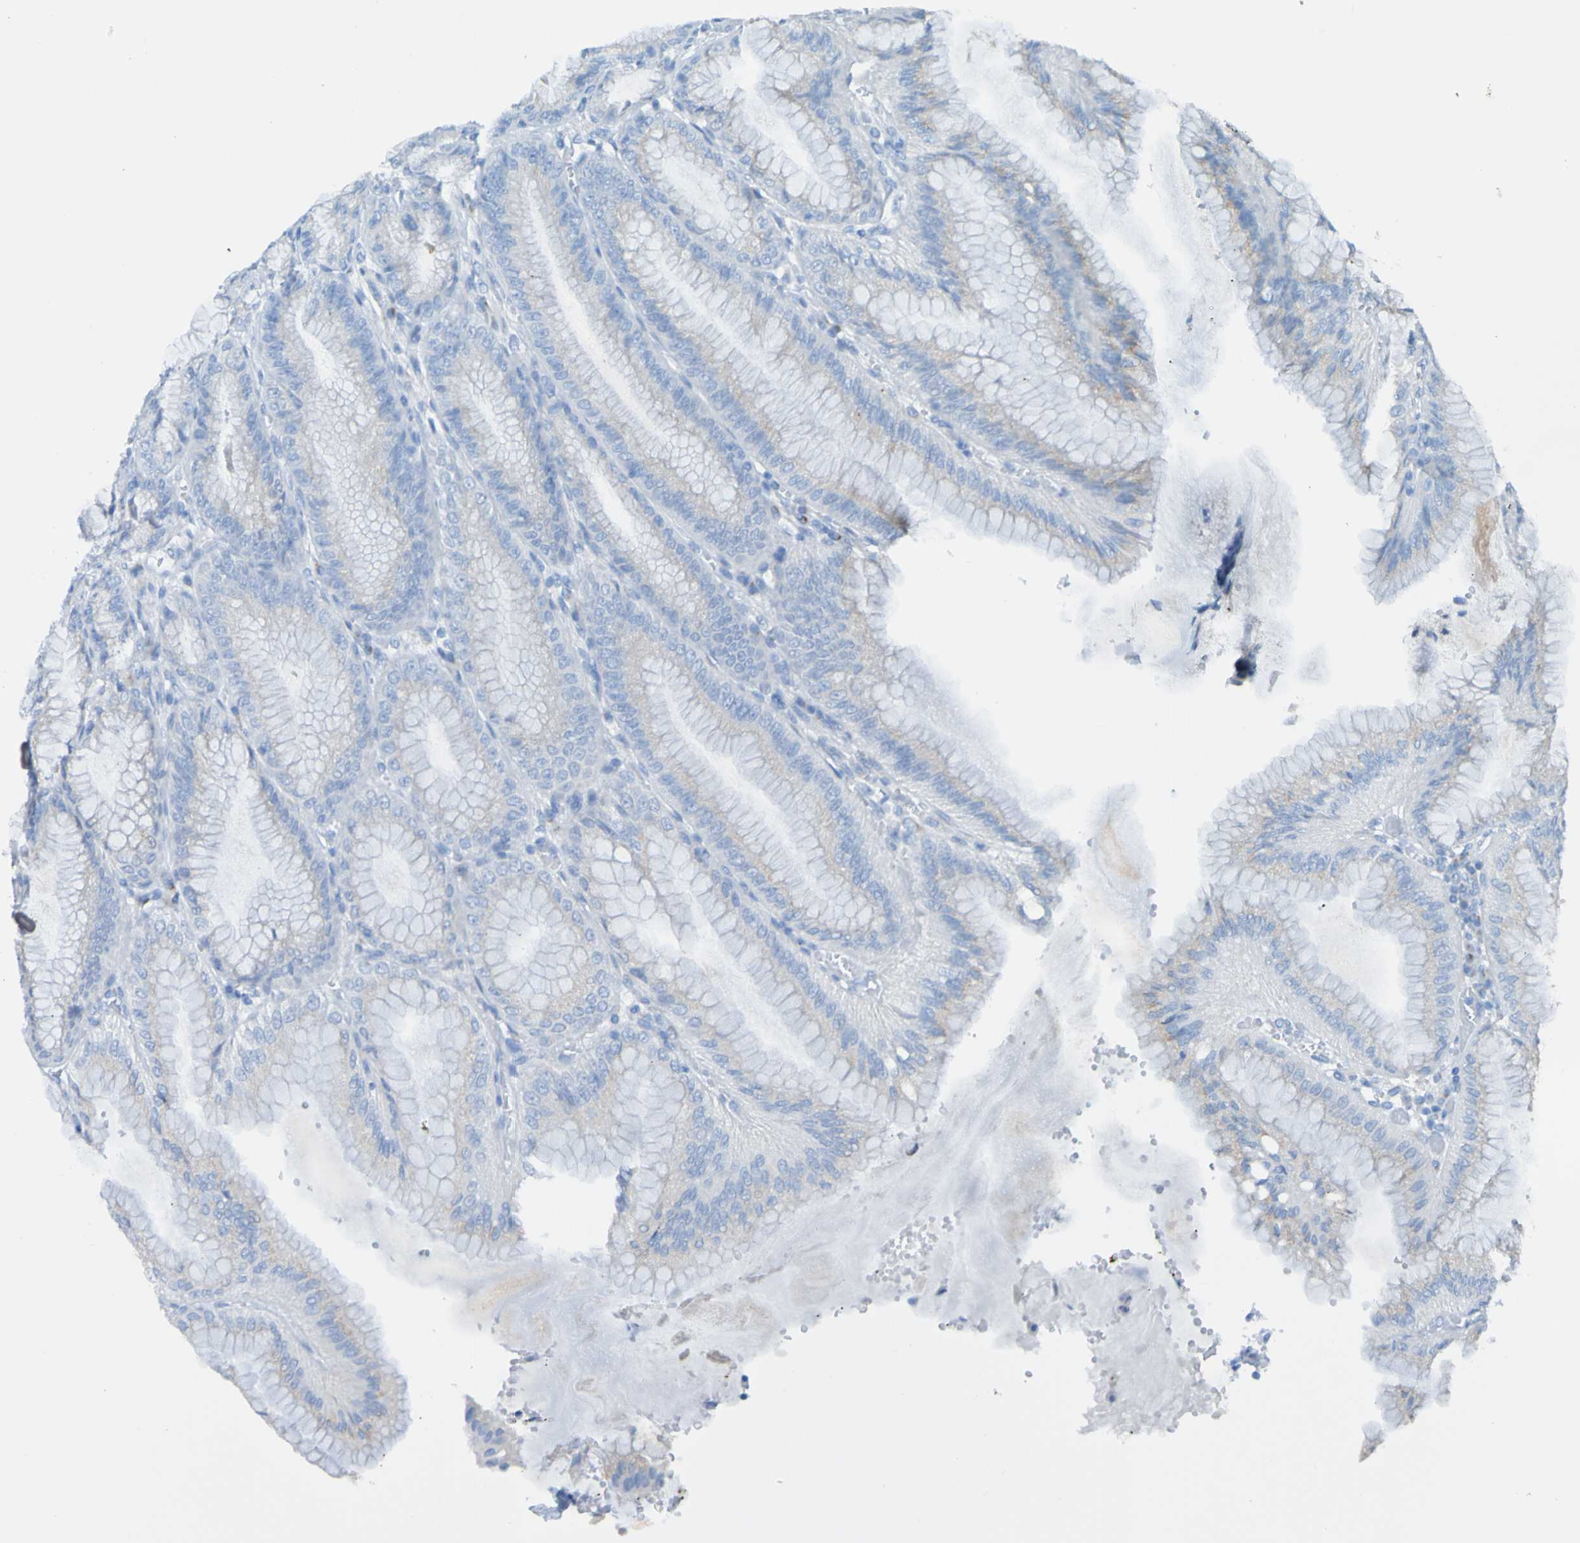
{"staining": {"intensity": "weak", "quantity": "25%-75%", "location": "cytoplasmic/membranous"}, "tissue": "stomach", "cell_type": "Glandular cells", "image_type": "normal", "snomed": [{"axis": "morphology", "description": "Normal tissue, NOS"}, {"axis": "topography", "description": "Stomach, lower"}], "caption": "Immunohistochemistry (IHC) micrograph of benign stomach stained for a protein (brown), which exhibits low levels of weak cytoplasmic/membranous expression in about 25%-75% of glandular cells.", "gene": "ACMSD", "patient": {"sex": "male", "age": 71}}